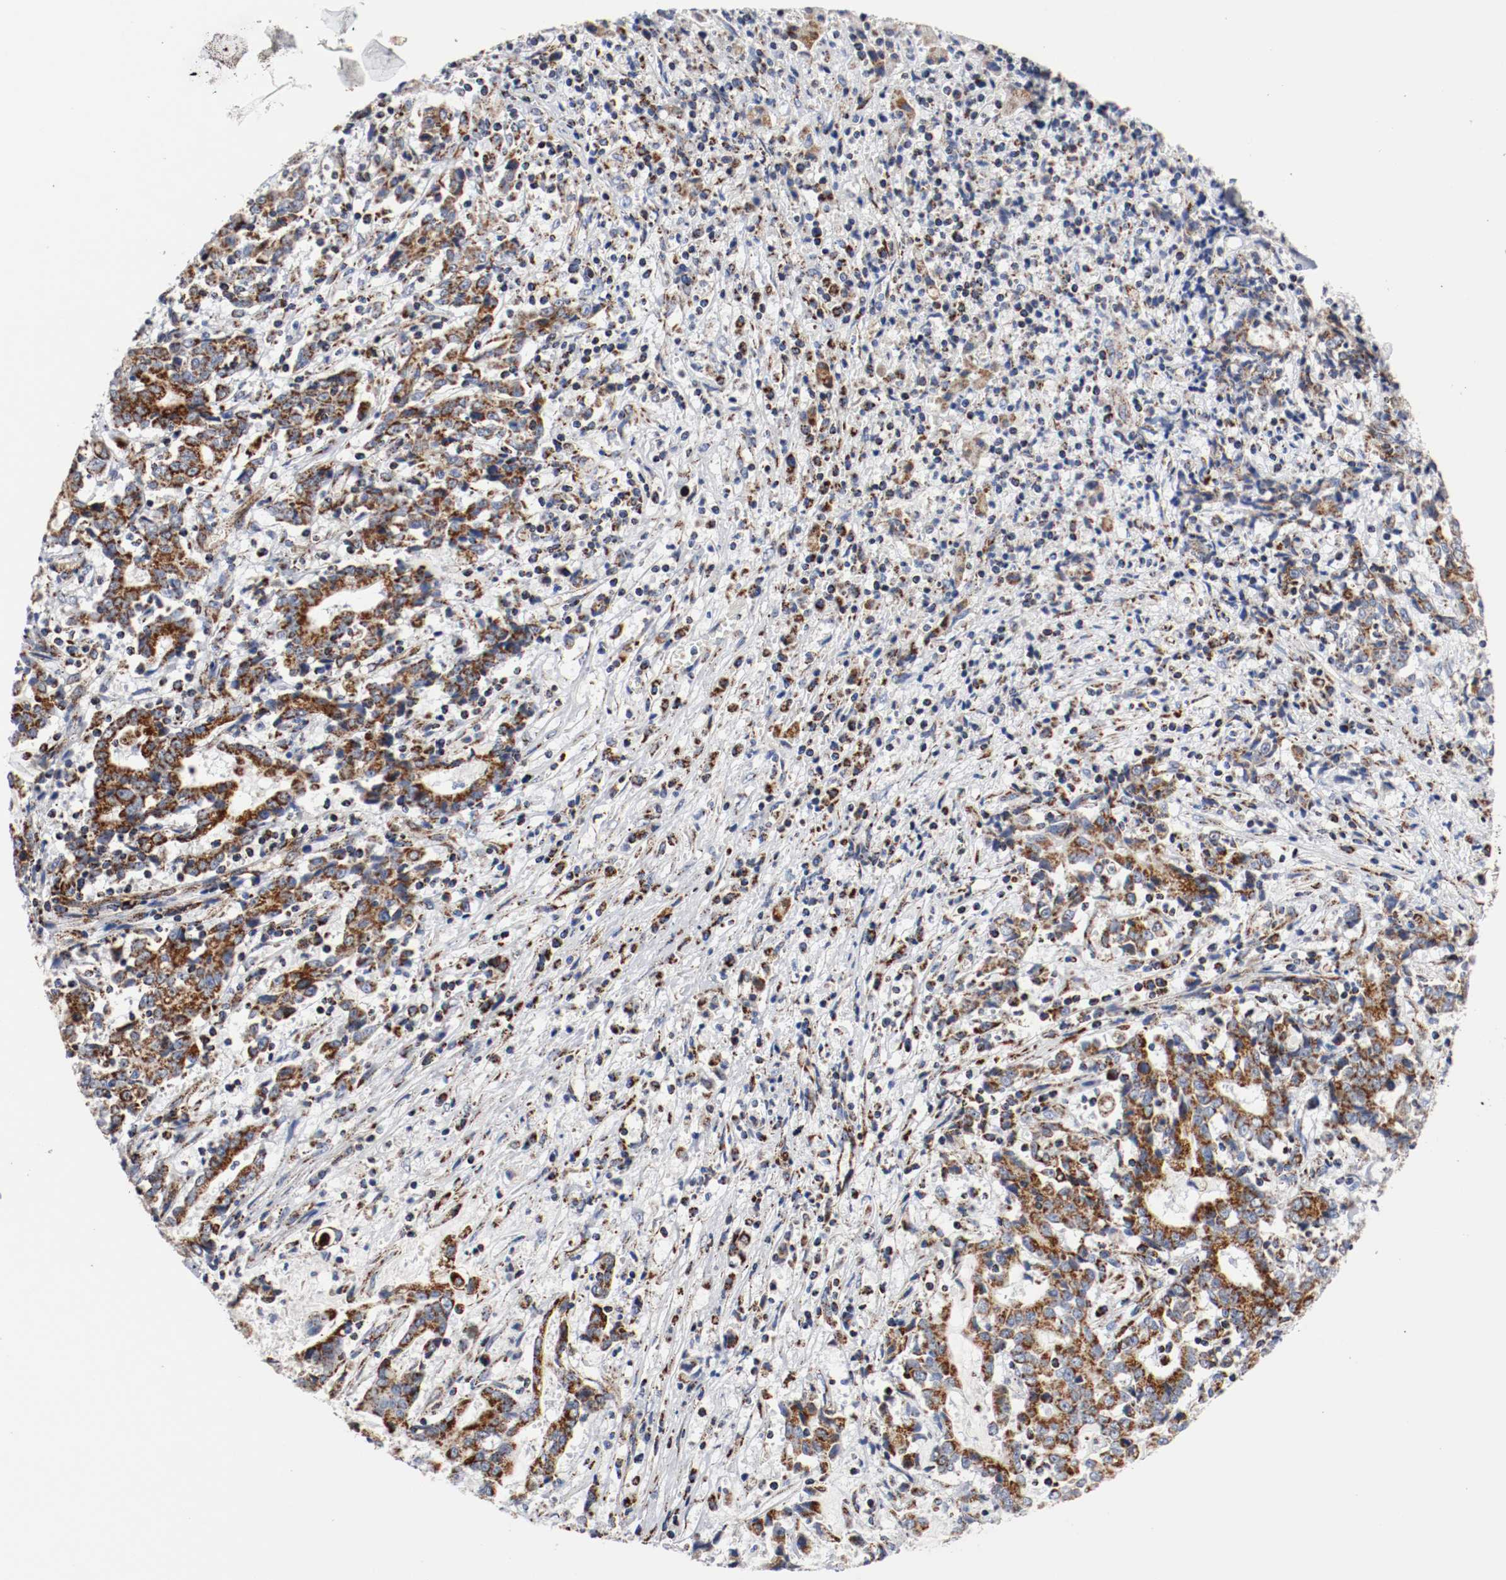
{"staining": {"intensity": "moderate", "quantity": ">75%", "location": "cytoplasmic/membranous"}, "tissue": "liver cancer", "cell_type": "Tumor cells", "image_type": "cancer", "snomed": [{"axis": "morphology", "description": "Cholangiocarcinoma"}, {"axis": "topography", "description": "Liver"}], "caption": "Liver cancer (cholangiocarcinoma) stained with DAB immunohistochemistry (IHC) shows medium levels of moderate cytoplasmic/membranous expression in approximately >75% of tumor cells.", "gene": "TUBD1", "patient": {"sex": "male", "age": 57}}